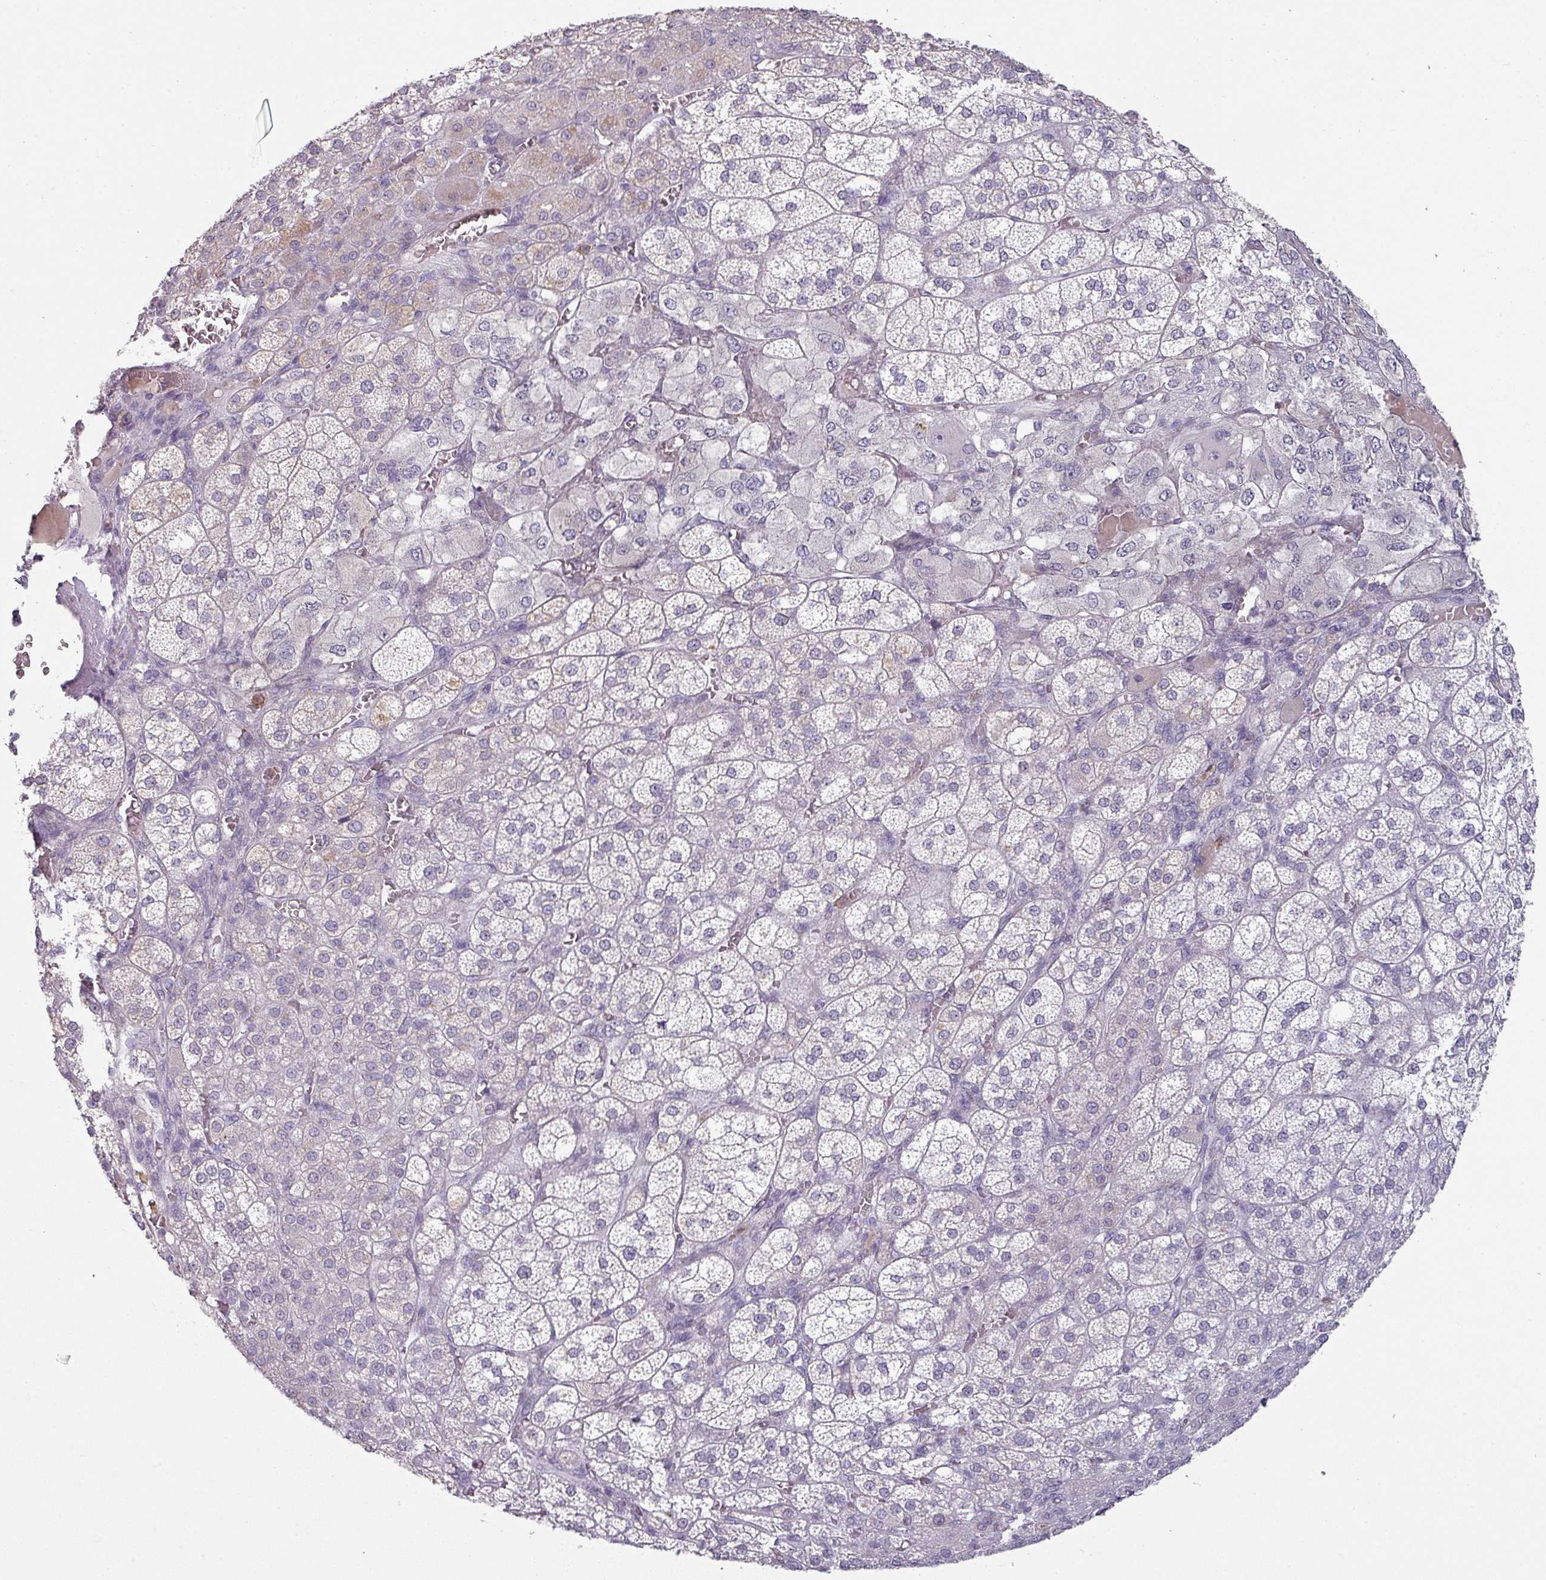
{"staining": {"intensity": "weak", "quantity": "<25%", "location": "cytoplasmic/membranous"}, "tissue": "adrenal gland", "cell_type": "Glandular cells", "image_type": "normal", "snomed": [{"axis": "morphology", "description": "Normal tissue, NOS"}, {"axis": "topography", "description": "Adrenal gland"}], "caption": "The histopathology image displays no staining of glandular cells in normal adrenal gland.", "gene": "MAGEC3", "patient": {"sex": "female", "age": 60}}